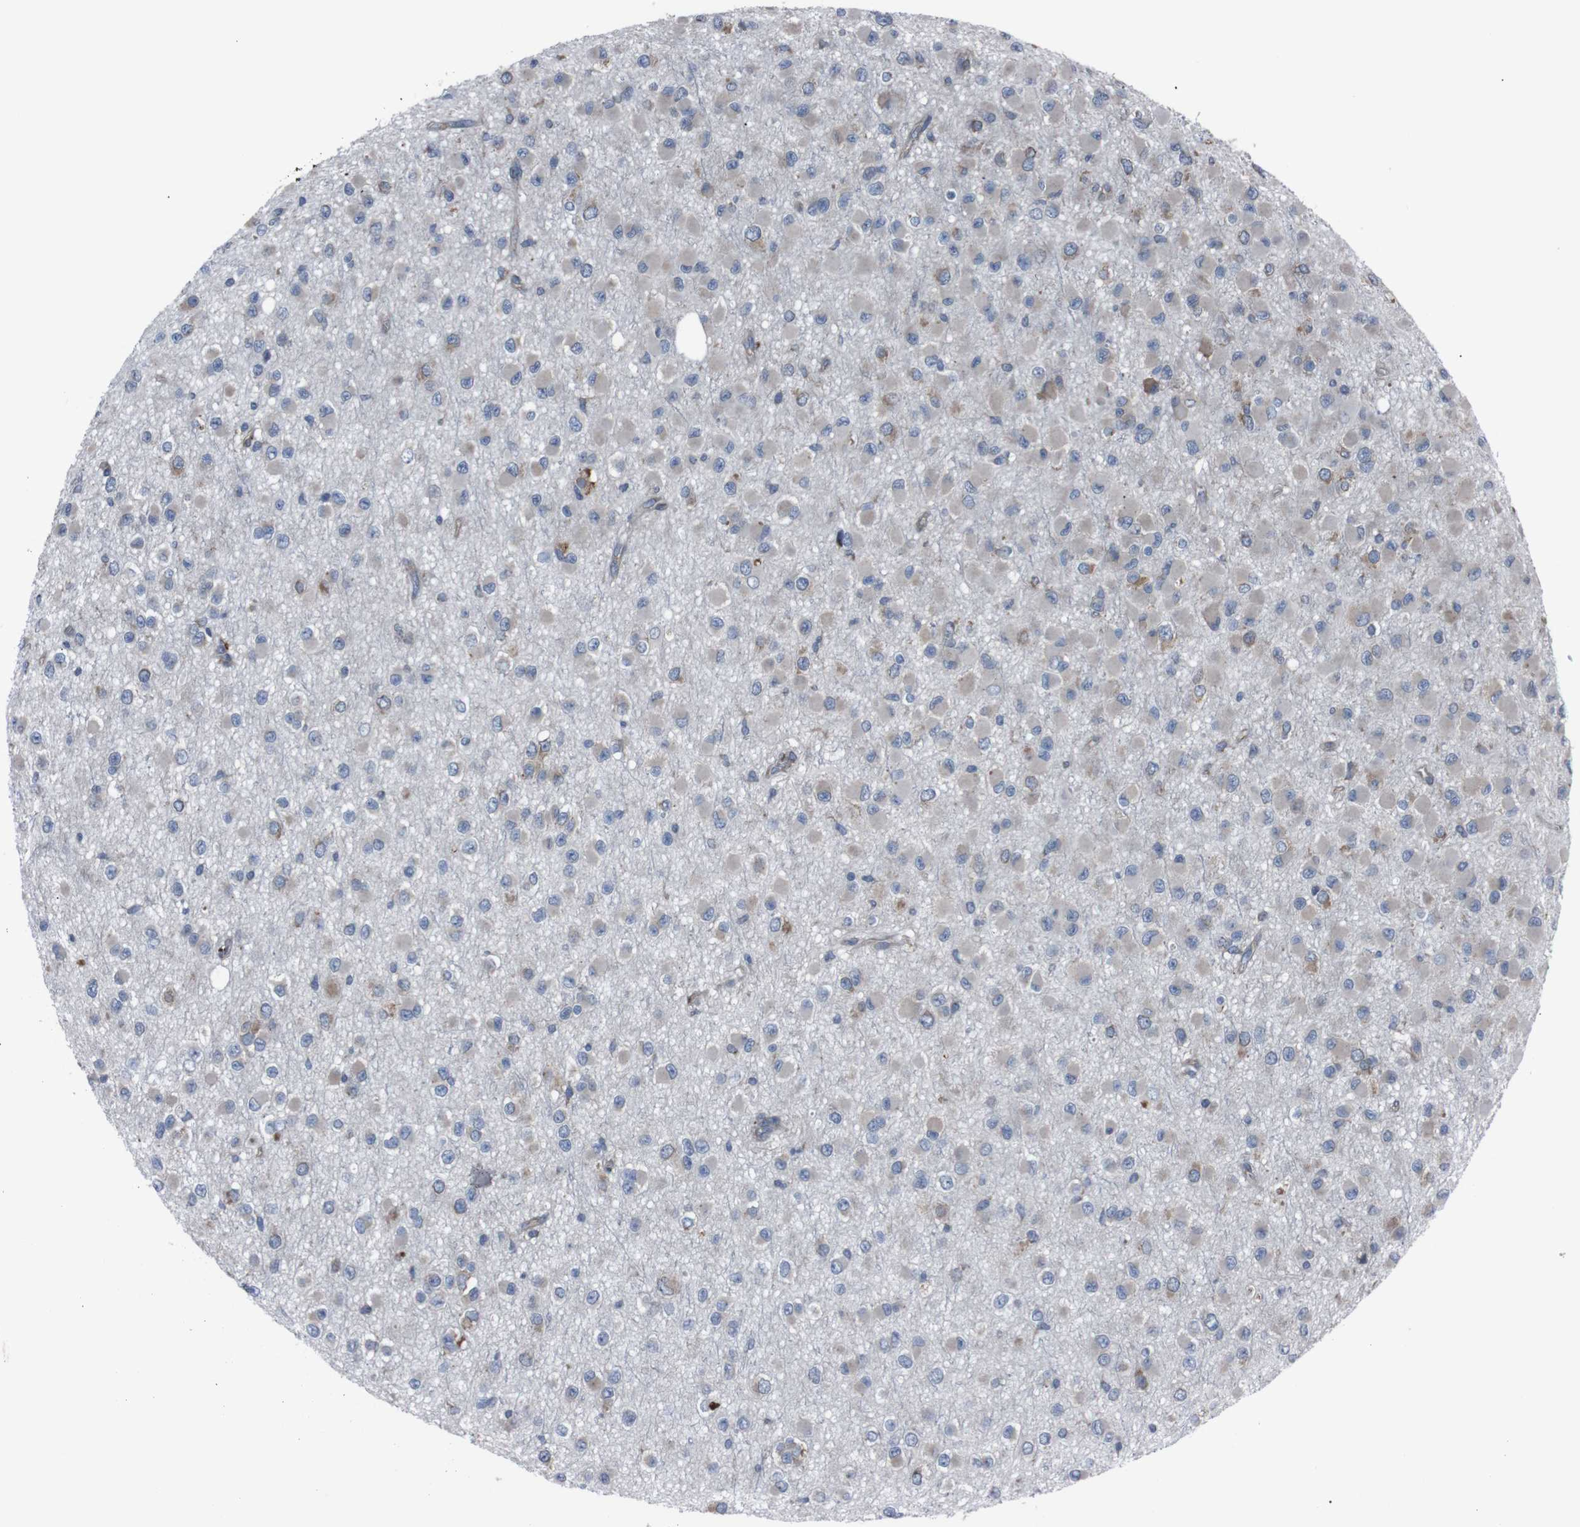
{"staining": {"intensity": "weak", "quantity": "25%-75%", "location": "cytoplasmic/membranous"}, "tissue": "glioma", "cell_type": "Tumor cells", "image_type": "cancer", "snomed": [{"axis": "morphology", "description": "Glioma, malignant, Low grade"}, {"axis": "topography", "description": "Brain"}], "caption": "Immunohistochemistry (IHC) (DAB) staining of malignant glioma (low-grade) displays weak cytoplasmic/membranous protein expression in approximately 25%-75% of tumor cells.", "gene": "SIGMAR1", "patient": {"sex": "male", "age": 42}}